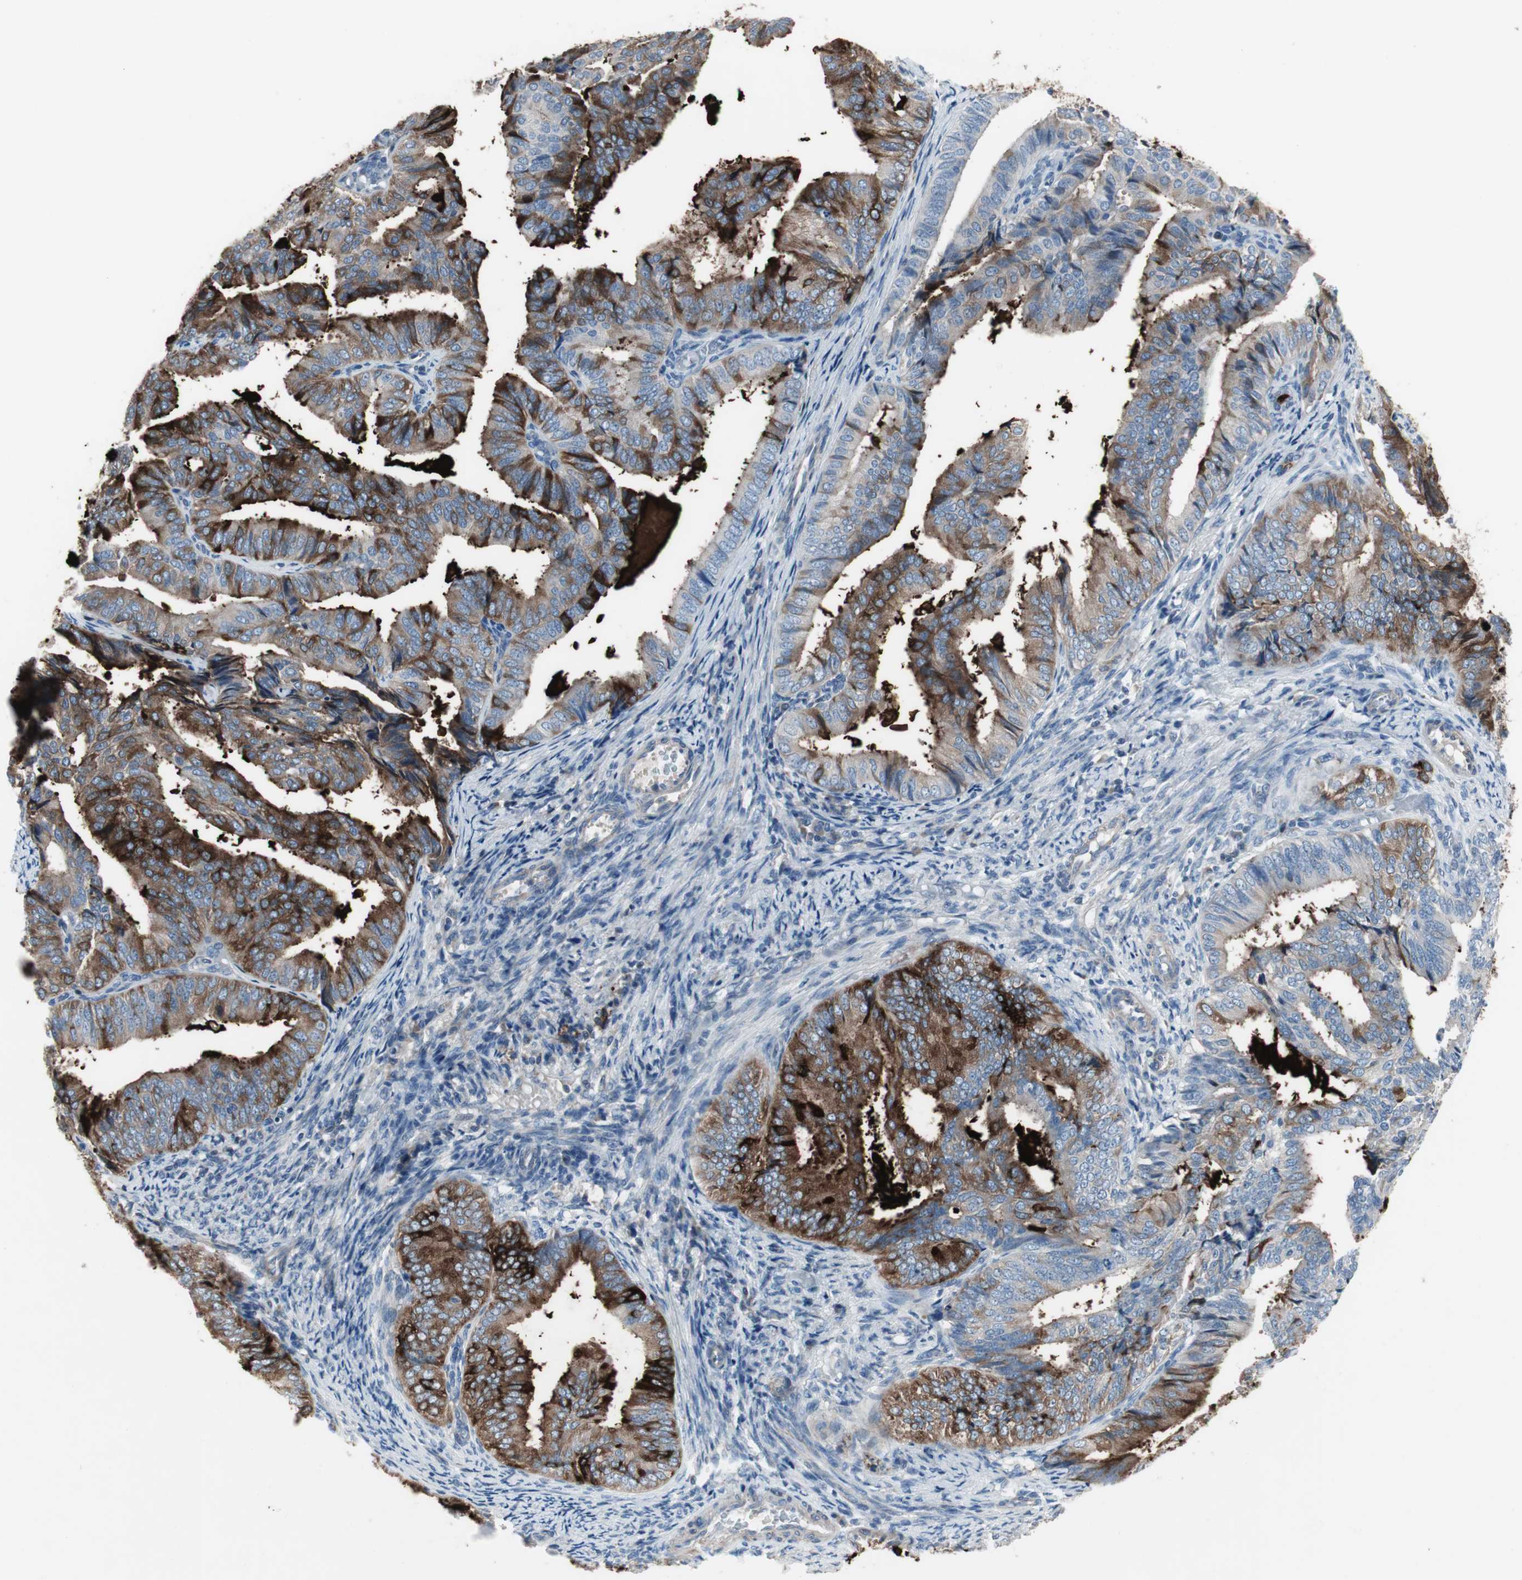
{"staining": {"intensity": "strong", "quantity": "25%-75%", "location": "cytoplasmic/membranous"}, "tissue": "endometrial cancer", "cell_type": "Tumor cells", "image_type": "cancer", "snomed": [{"axis": "morphology", "description": "Adenocarcinoma, NOS"}, {"axis": "topography", "description": "Endometrium"}], "caption": "Human endometrial adenocarcinoma stained with a protein marker shows strong staining in tumor cells.", "gene": "PIGR", "patient": {"sex": "female", "age": 58}}